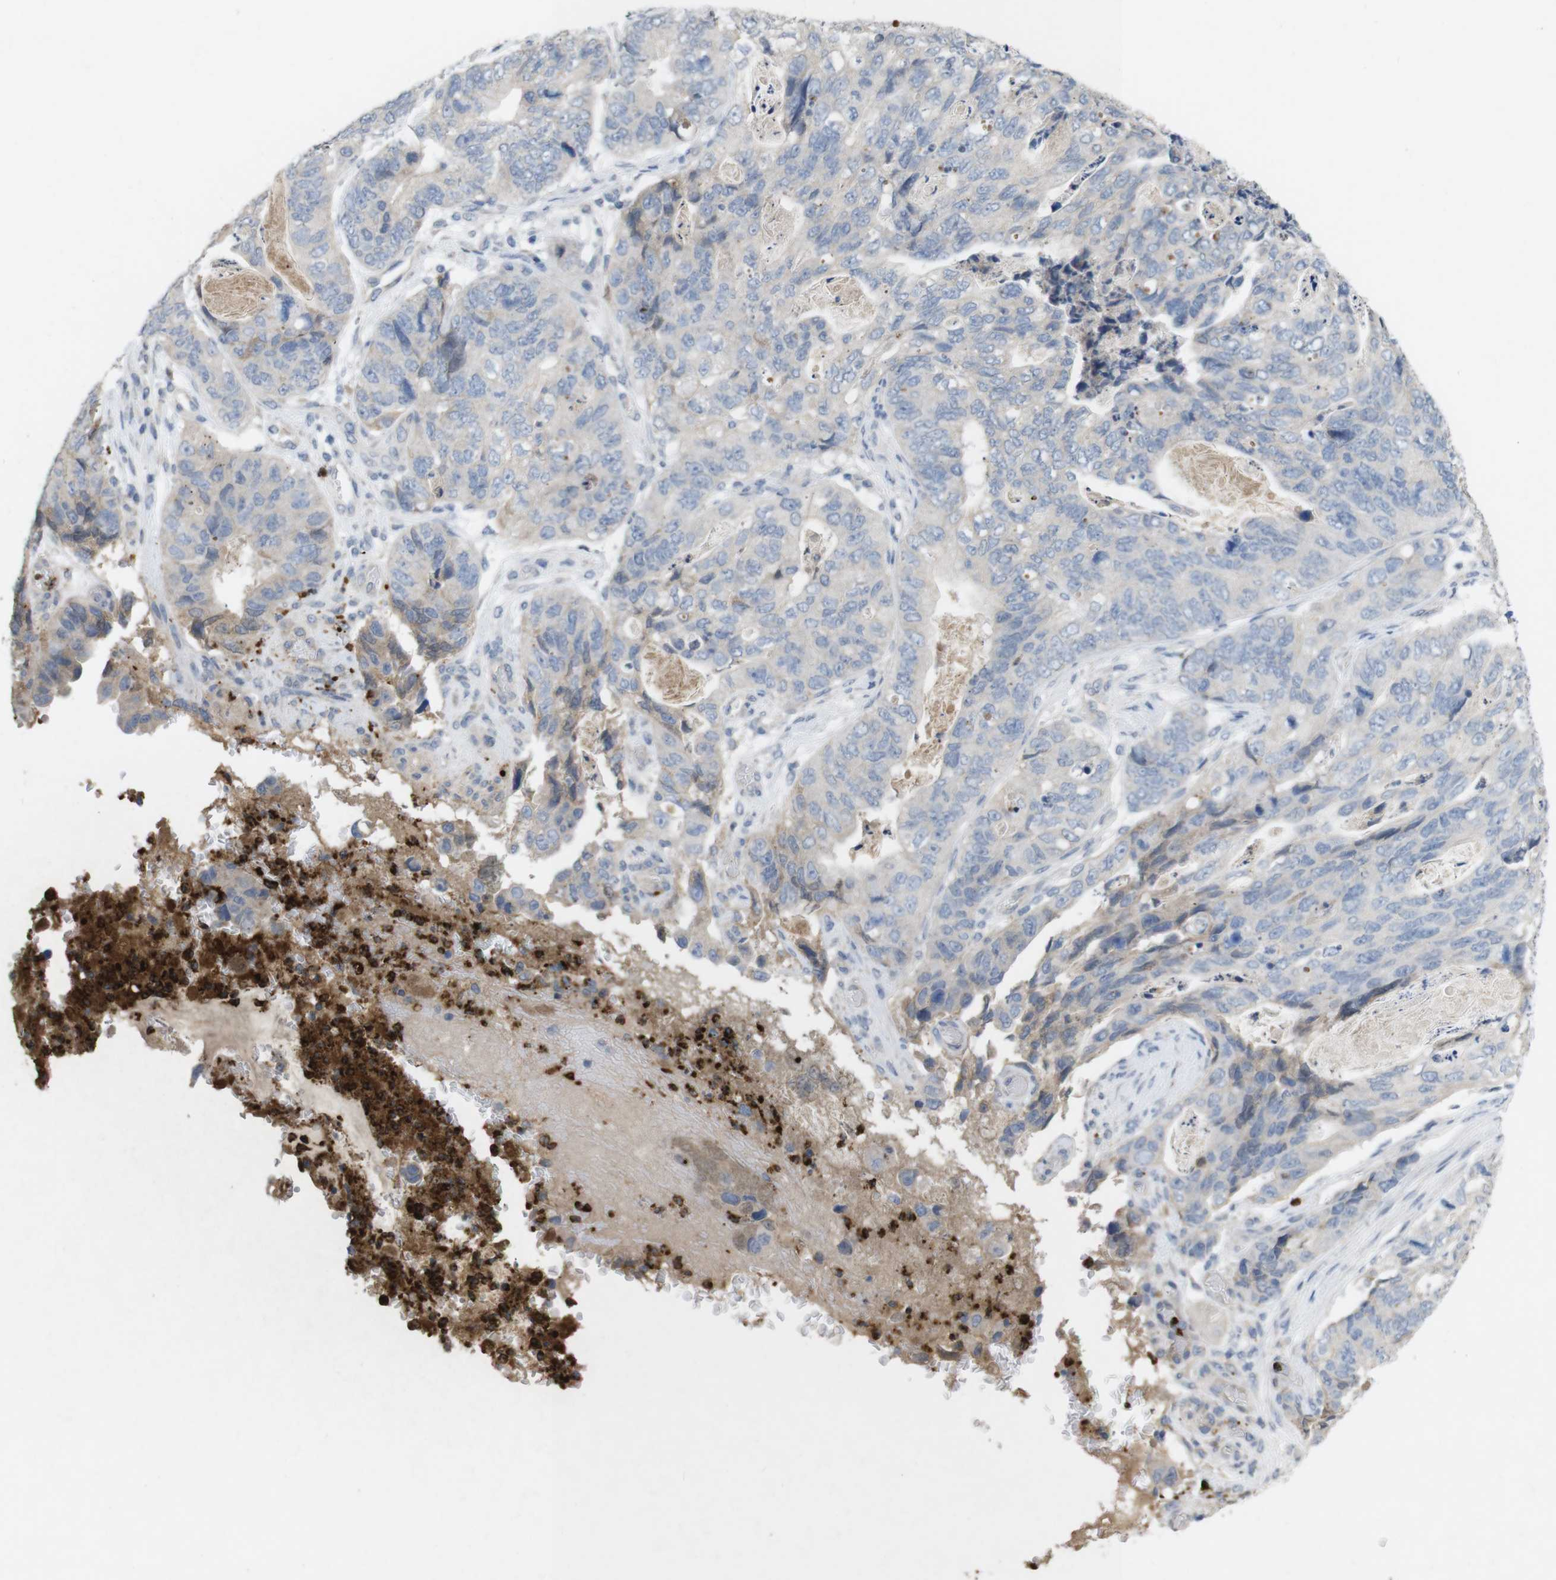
{"staining": {"intensity": "negative", "quantity": "none", "location": "none"}, "tissue": "stomach cancer", "cell_type": "Tumor cells", "image_type": "cancer", "snomed": [{"axis": "morphology", "description": "Adenocarcinoma, NOS"}, {"axis": "topography", "description": "Stomach"}], "caption": "Photomicrograph shows no significant protein positivity in tumor cells of adenocarcinoma (stomach). (DAB IHC with hematoxylin counter stain).", "gene": "TSPAN14", "patient": {"sex": "female", "age": 89}}